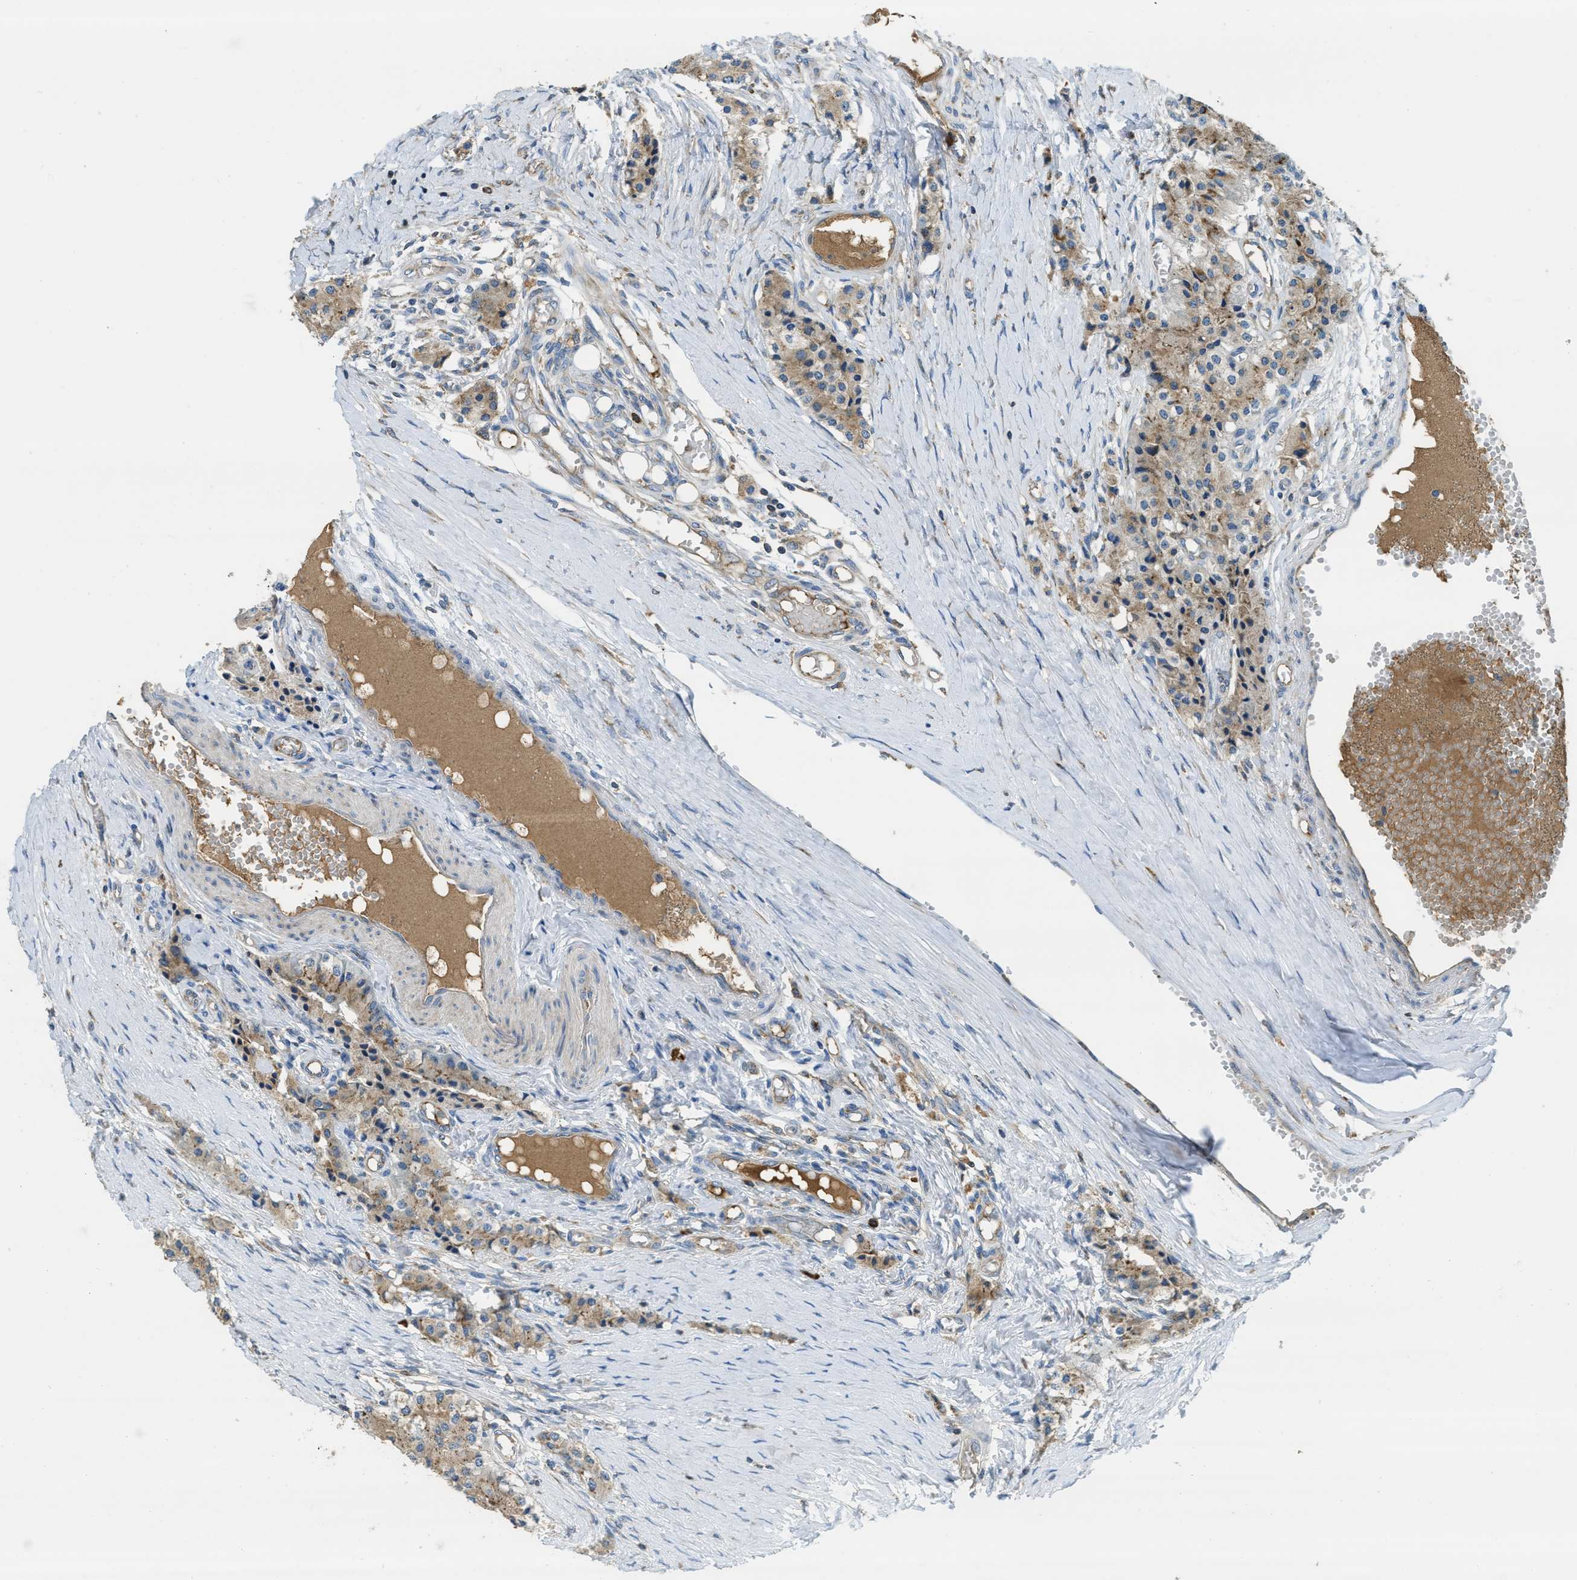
{"staining": {"intensity": "weak", "quantity": ">75%", "location": "cytoplasmic/membranous"}, "tissue": "carcinoid", "cell_type": "Tumor cells", "image_type": "cancer", "snomed": [{"axis": "morphology", "description": "Carcinoid, malignant, NOS"}, {"axis": "topography", "description": "Colon"}], "caption": "IHC of carcinoid reveals low levels of weak cytoplasmic/membranous expression in approximately >75% of tumor cells. (Brightfield microscopy of DAB IHC at high magnification).", "gene": "SSR1", "patient": {"sex": "female", "age": 52}}